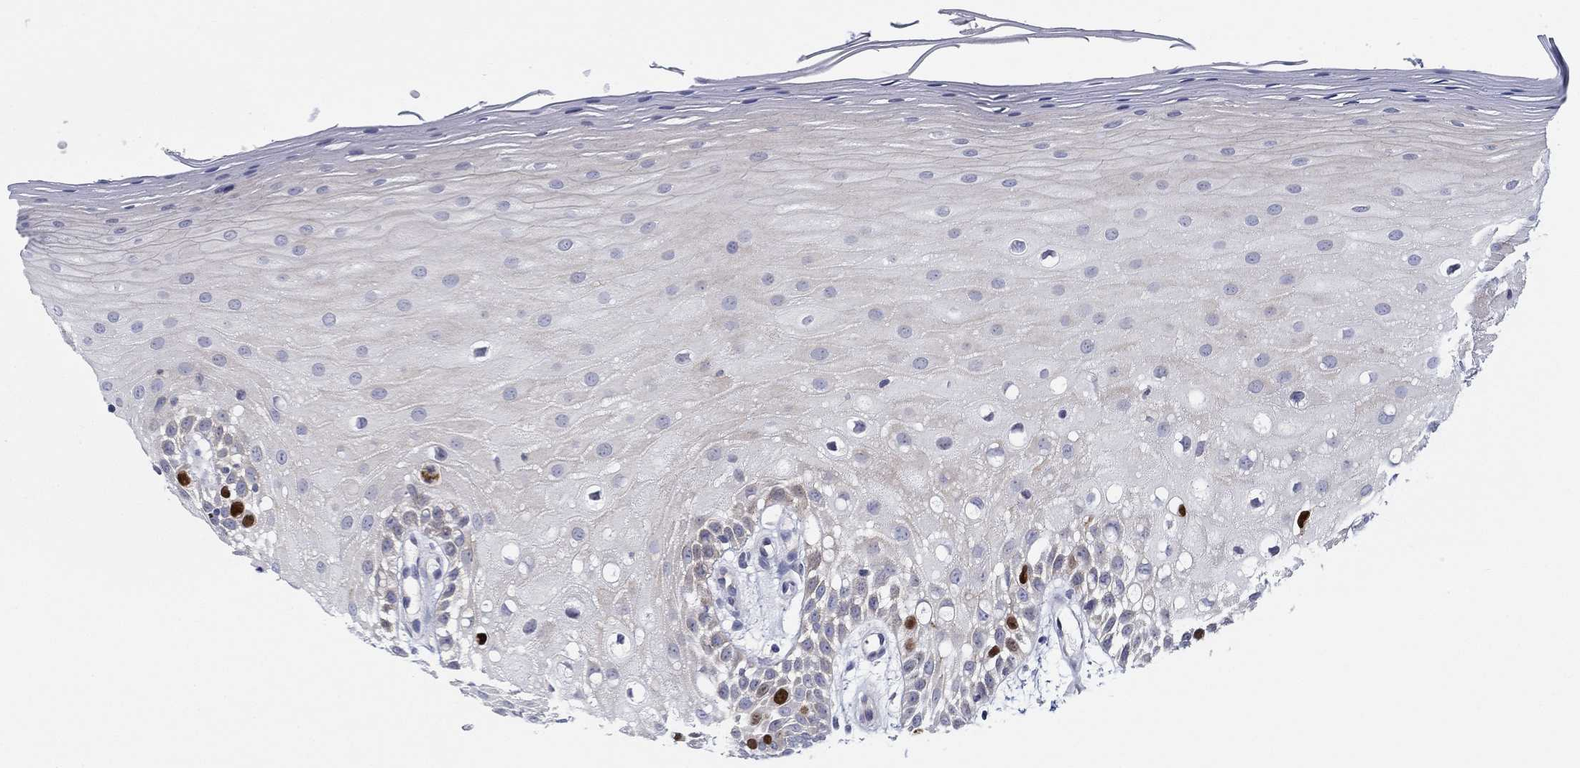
{"staining": {"intensity": "strong", "quantity": "<25%", "location": "nuclear"}, "tissue": "oral mucosa", "cell_type": "Squamous epithelial cells", "image_type": "normal", "snomed": [{"axis": "morphology", "description": "Normal tissue, NOS"}, {"axis": "morphology", "description": "Squamous cell carcinoma, NOS"}, {"axis": "topography", "description": "Oral tissue"}, {"axis": "topography", "description": "Head-Neck"}], "caption": "Immunohistochemical staining of normal human oral mucosa demonstrates strong nuclear protein staining in approximately <25% of squamous epithelial cells. Nuclei are stained in blue.", "gene": "PRC1", "patient": {"sex": "female", "age": 75}}